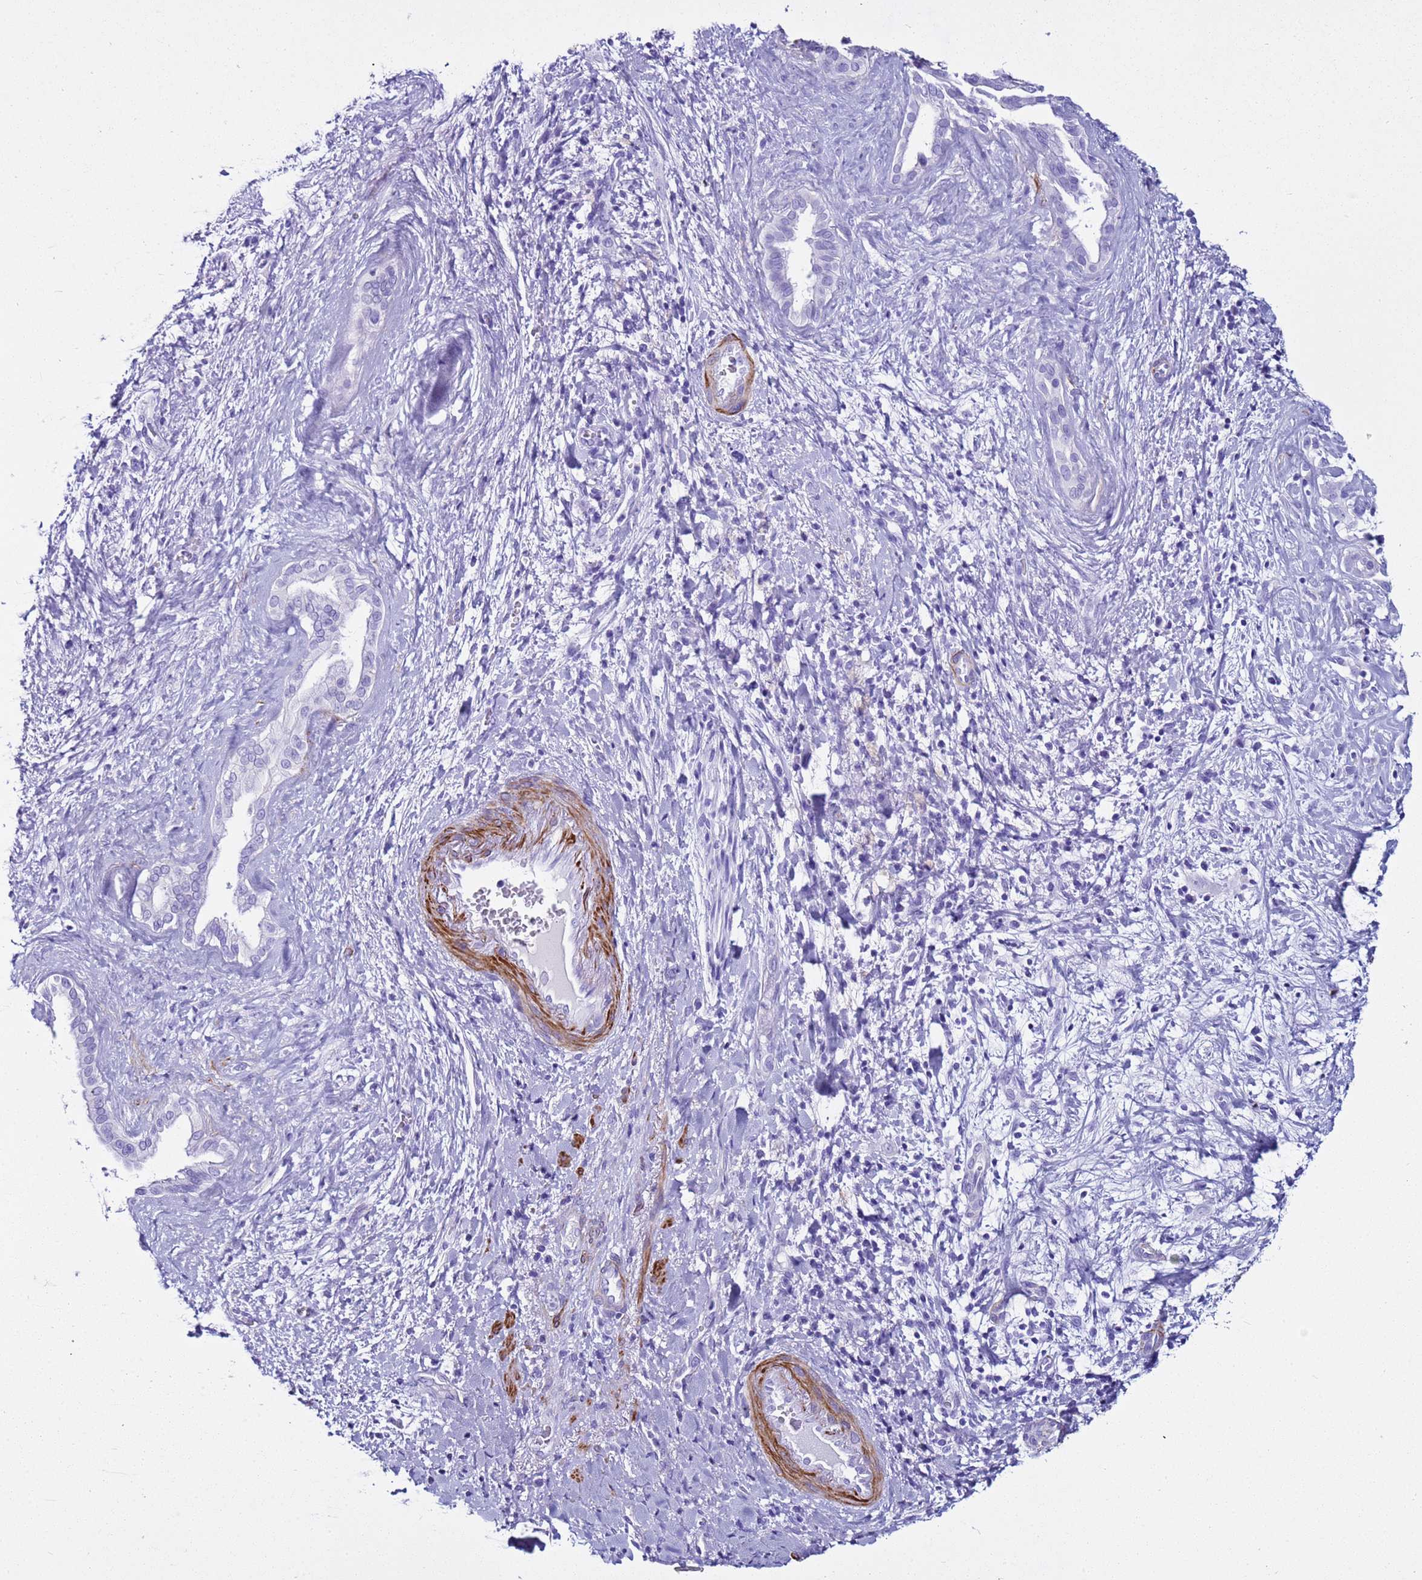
{"staining": {"intensity": "negative", "quantity": "none", "location": "none"}, "tissue": "liver cancer", "cell_type": "Tumor cells", "image_type": "cancer", "snomed": [{"axis": "morphology", "description": "Cholangiocarcinoma"}, {"axis": "topography", "description": "Liver"}], "caption": "Immunohistochemistry (IHC) histopathology image of neoplastic tissue: human liver cancer stained with DAB (3,3'-diaminobenzidine) displays no significant protein positivity in tumor cells.", "gene": "LCMT1", "patient": {"sex": "male", "age": 67}}